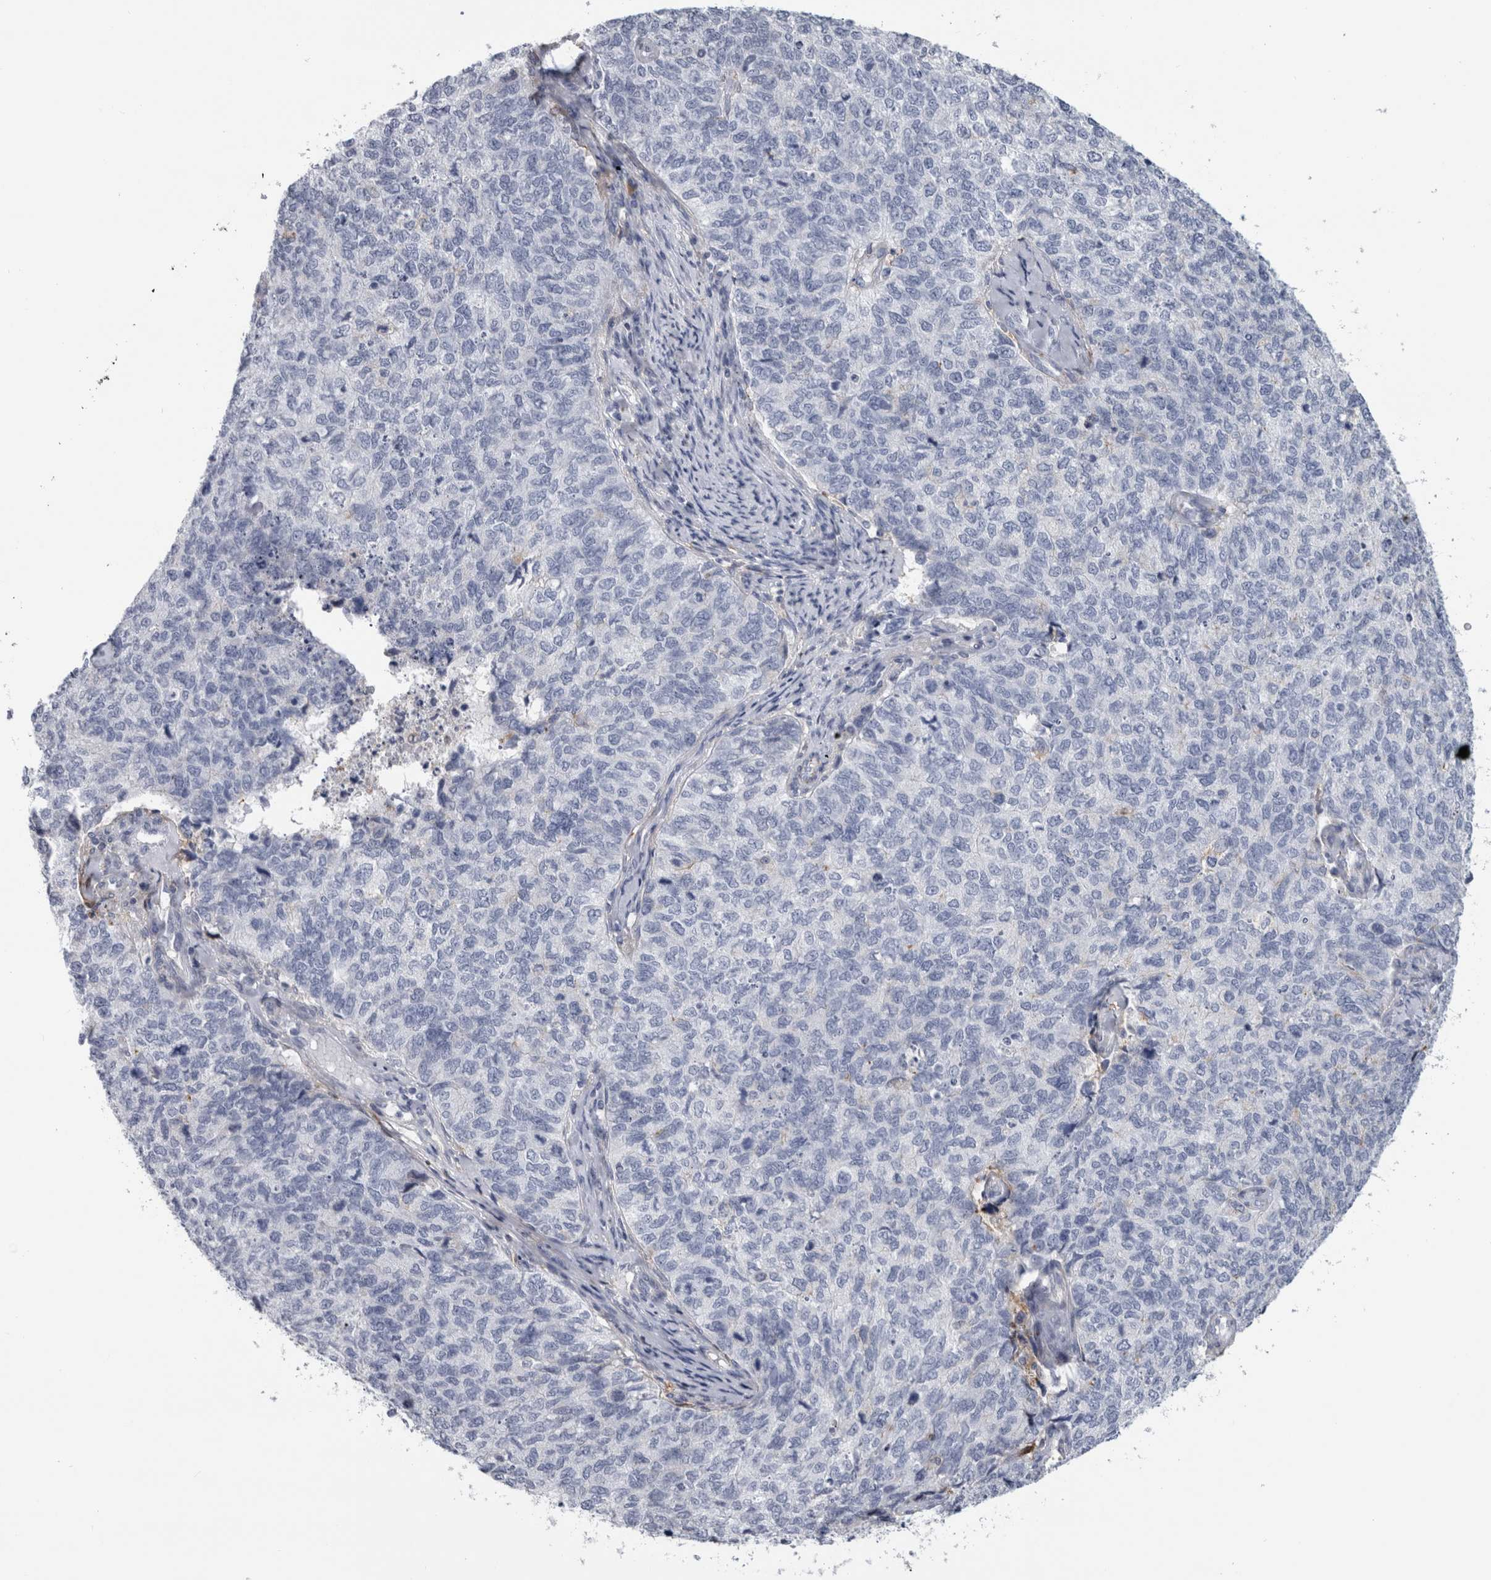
{"staining": {"intensity": "negative", "quantity": "none", "location": "none"}, "tissue": "cervical cancer", "cell_type": "Tumor cells", "image_type": "cancer", "snomed": [{"axis": "morphology", "description": "Squamous cell carcinoma, NOS"}, {"axis": "topography", "description": "Cervix"}], "caption": "High magnification brightfield microscopy of cervical cancer (squamous cell carcinoma) stained with DAB (brown) and counterstained with hematoxylin (blue): tumor cells show no significant expression.", "gene": "DNAJC24", "patient": {"sex": "female", "age": 63}}